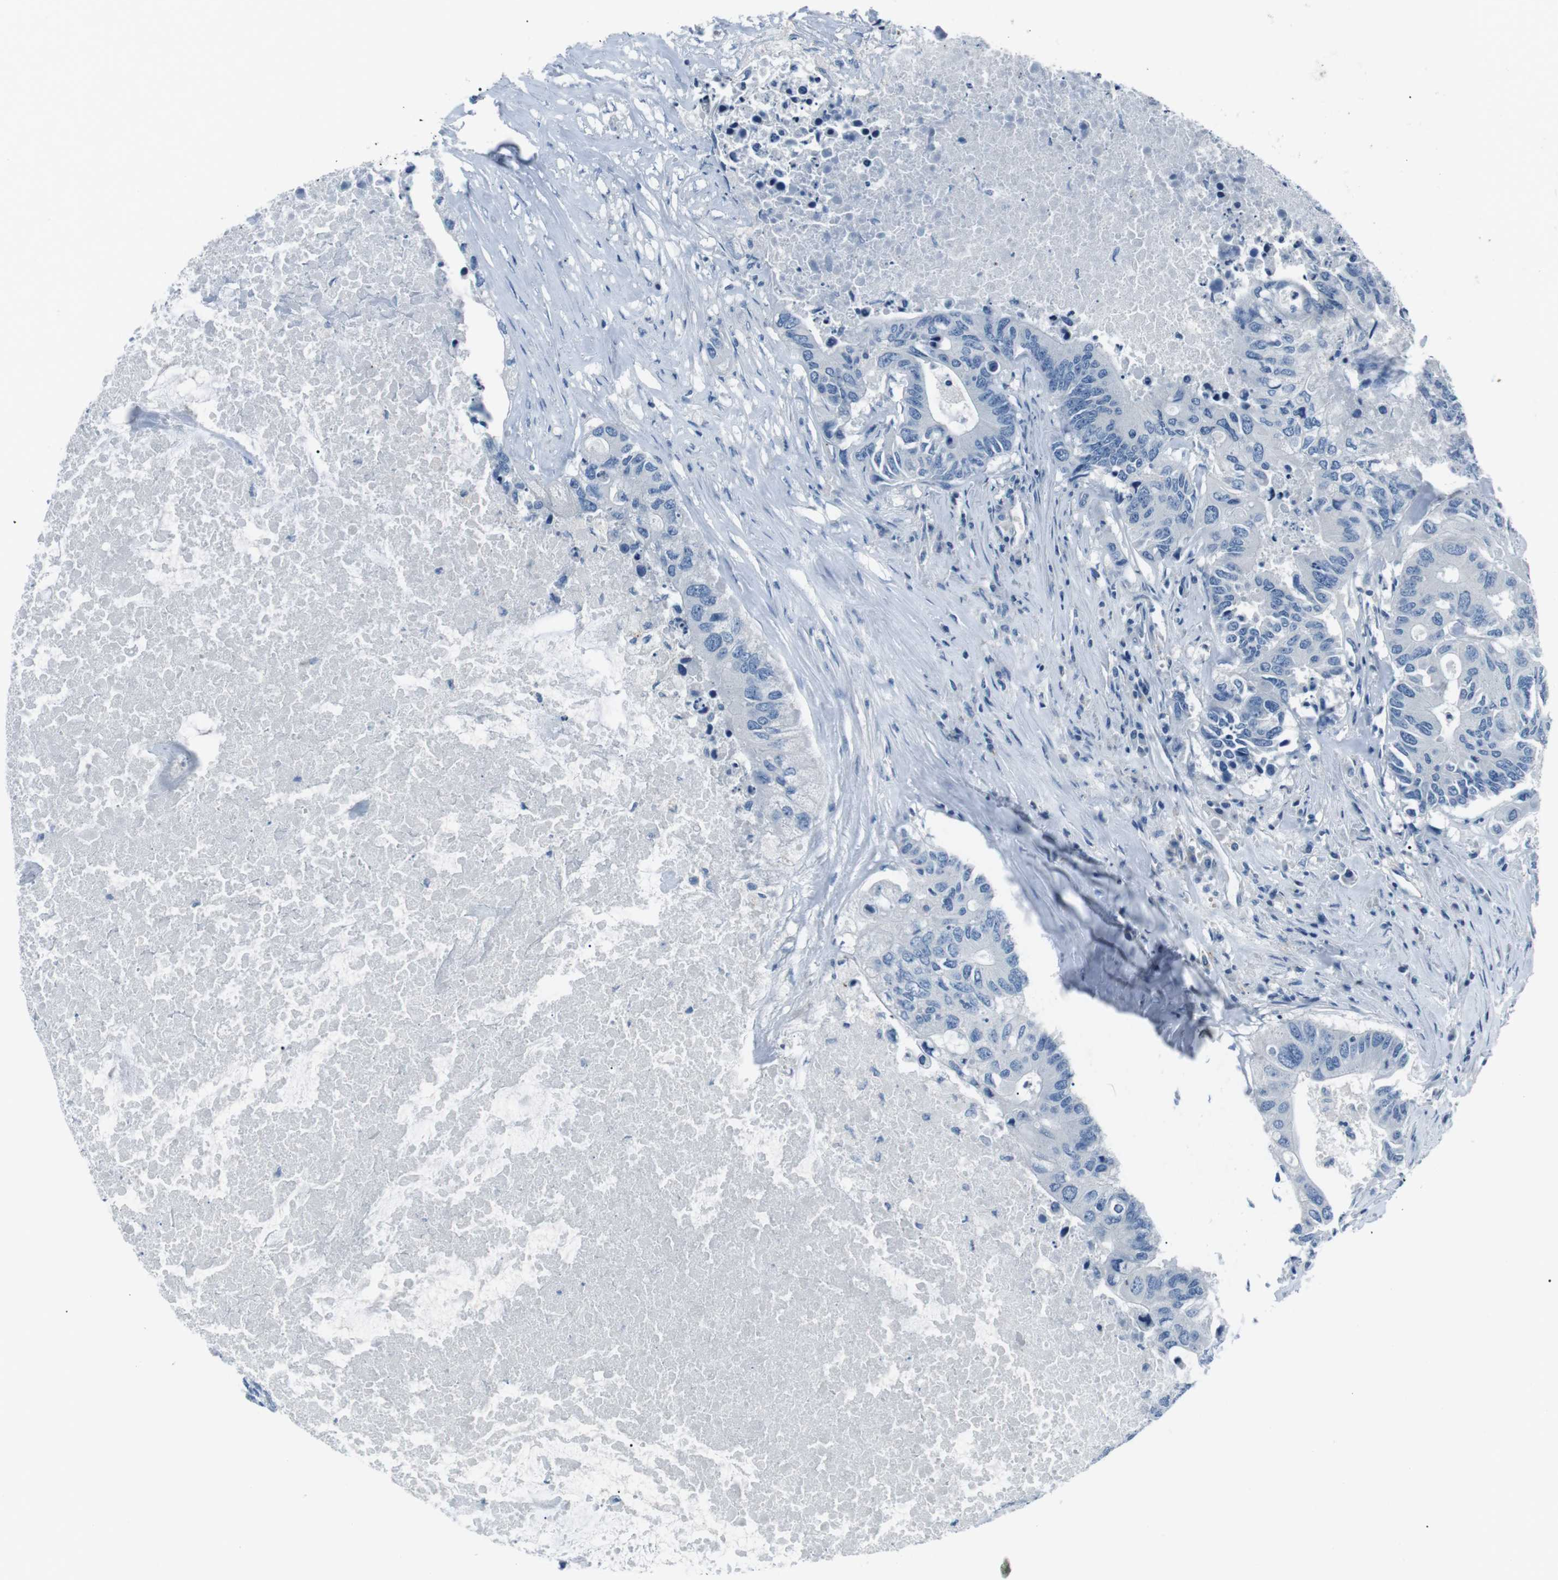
{"staining": {"intensity": "negative", "quantity": "none", "location": "none"}, "tissue": "colorectal cancer", "cell_type": "Tumor cells", "image_type": "cancer", "snomed": [{"axis": "morphology", "description": "Adenocarcinoma, NOS"}, {"axis": "topography", "description": "Colon"}], "caption": "Tumor cells show no significant staining in colorectal adenocarcinoma.", "gene": "CSF2RA", "patient": {"sex": "male", "age": 71}}